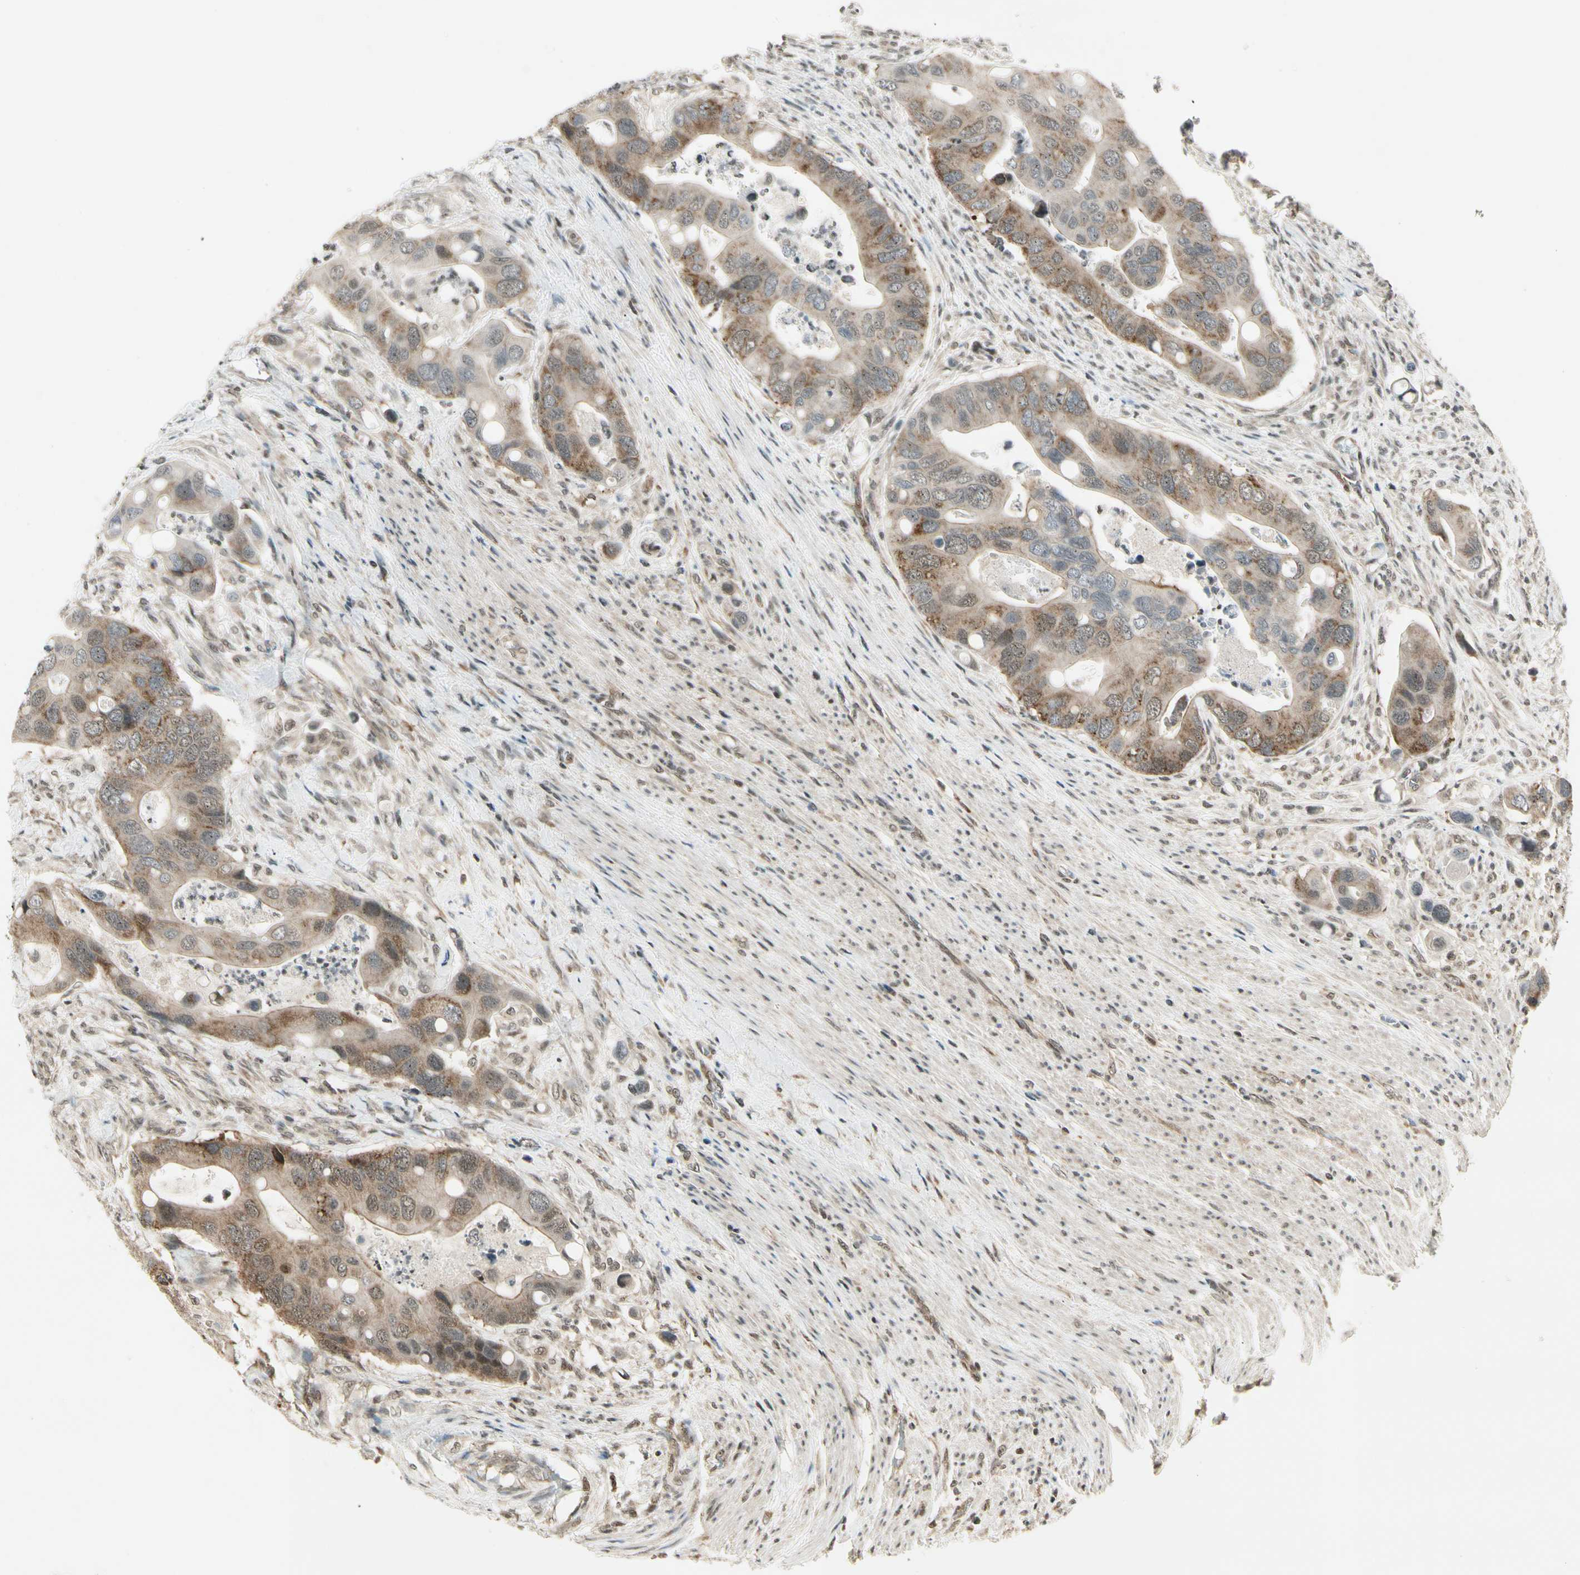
{"staining": {"intensity": "moderate", "quantity": "25%-75%", "location": "cytoplasmic/membranous"}, "tissue": "colorectal cancer", "cell_type": "Tumor cells", "image_type": "cancer", "snomed": [{"axis": "morphology", "description": "Adenocarcinoma, NOS"}, {"axis": "topography", "description": "Rectum"}], "caption": "Immunohistochemistry photomicrograph of neoplastic tissue: colorectal adenocarcinoma stained using IHC displays medium levels of moderate protein expression localized specifically in the cytoplasmic/membranous of tumor cells, appearing as a cytoplasmic/membranous brown color.", "gene": "SMN2", "patient": {"sex": "female", "age": 57}}